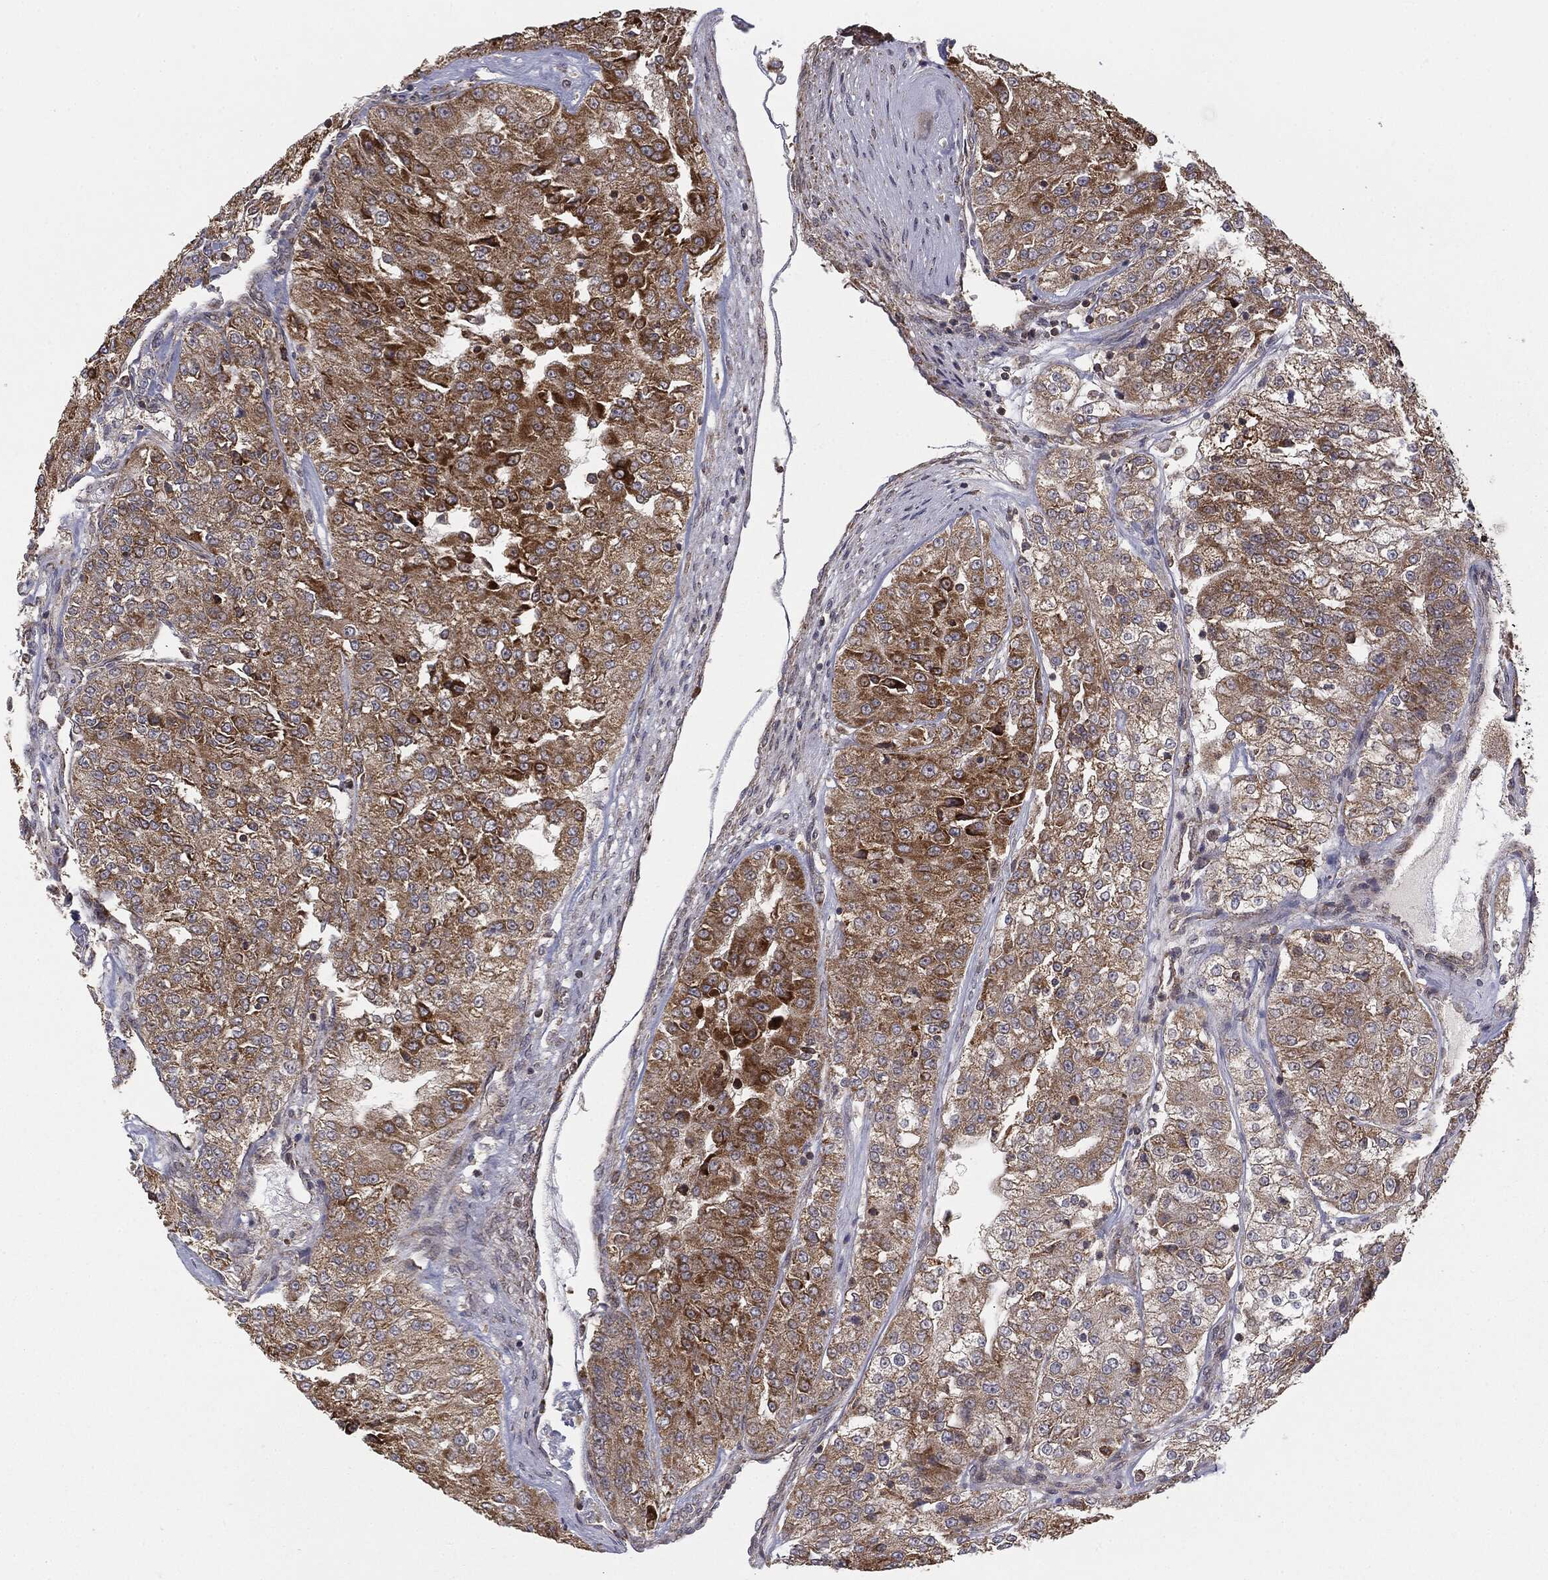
{"staining": {"intensity": "strong", "quantity": "25%-75%", "location": "cytoplasmic/membranous"}, "tissue": "renal cancer", "cell_type": "Tumor cells", "image_type": "cancer", "snomed": [{"axis": "morphology", "description": "Adenocarcinoma, NOS"}, {"axis": "topography", "description": "Kidney"}], "caption": "This micrograph demonstrates renal adenocarcinoma stained with immunohistochemistry (IHC) to label a protein in brown. The cytoplasmic/membranous of tumor cells show strong positivity for the protein. Nuclei are counter-stained blue.", "gene": "MTOR", "patient": {"sex": "female", "age": 63}}